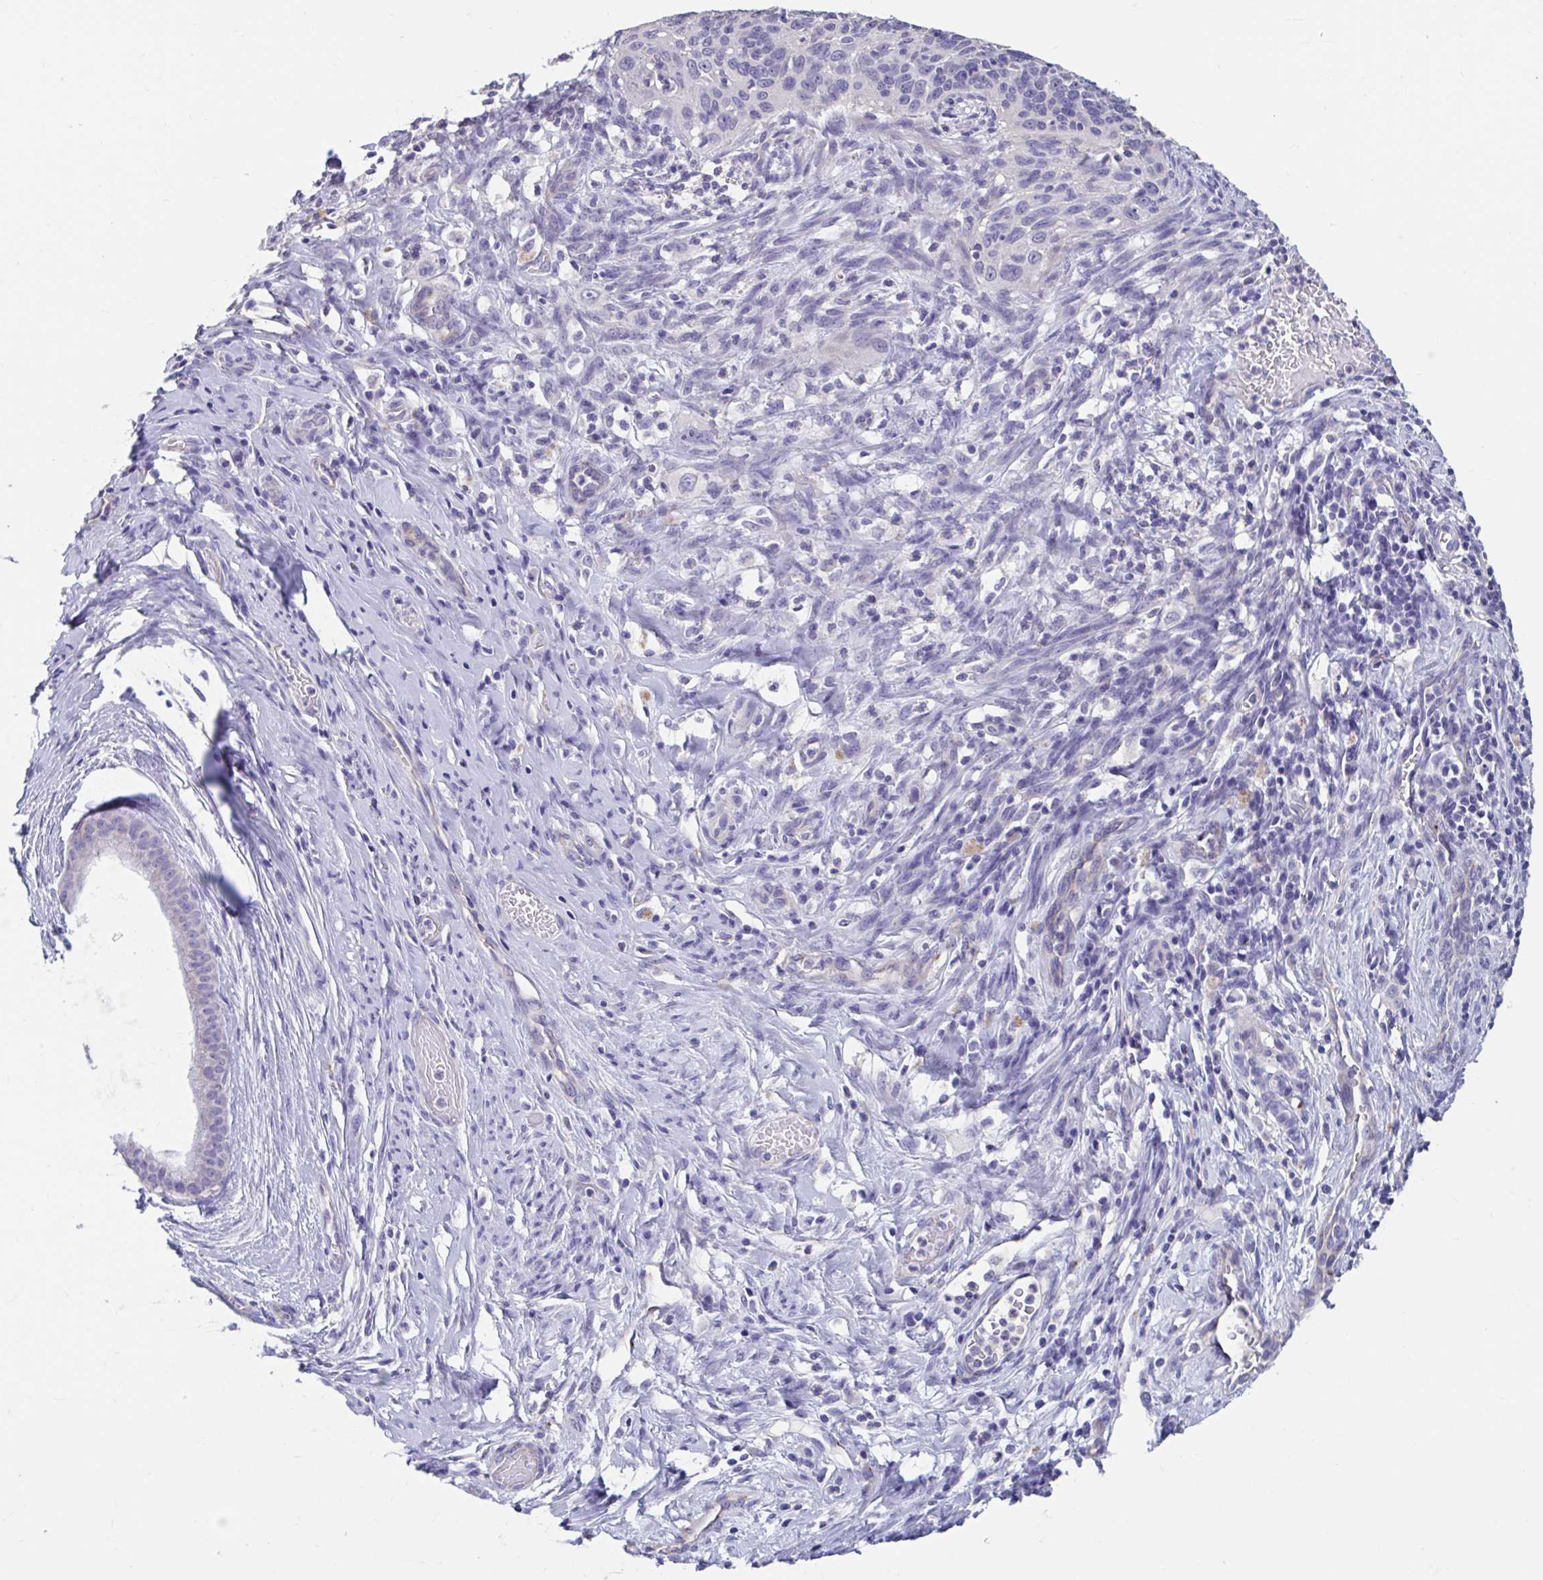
{"staining": {"intensity": "negative", "quantity": "none", "location": "none"}, "tissue": "cervical cancer", "cell_type": "Tumor cells", "image_type": "cancer", "snomed": [{"axis": "morphology", "description": "Squamous cell carcinoma, NOS"}, {"axis": "topography", "description": "Cervix"}], "caption": "Tumor cells show no significant expression in cervical cancer.", "gene": "GPR162", "patient": {"sex": "female", "age": 51}}